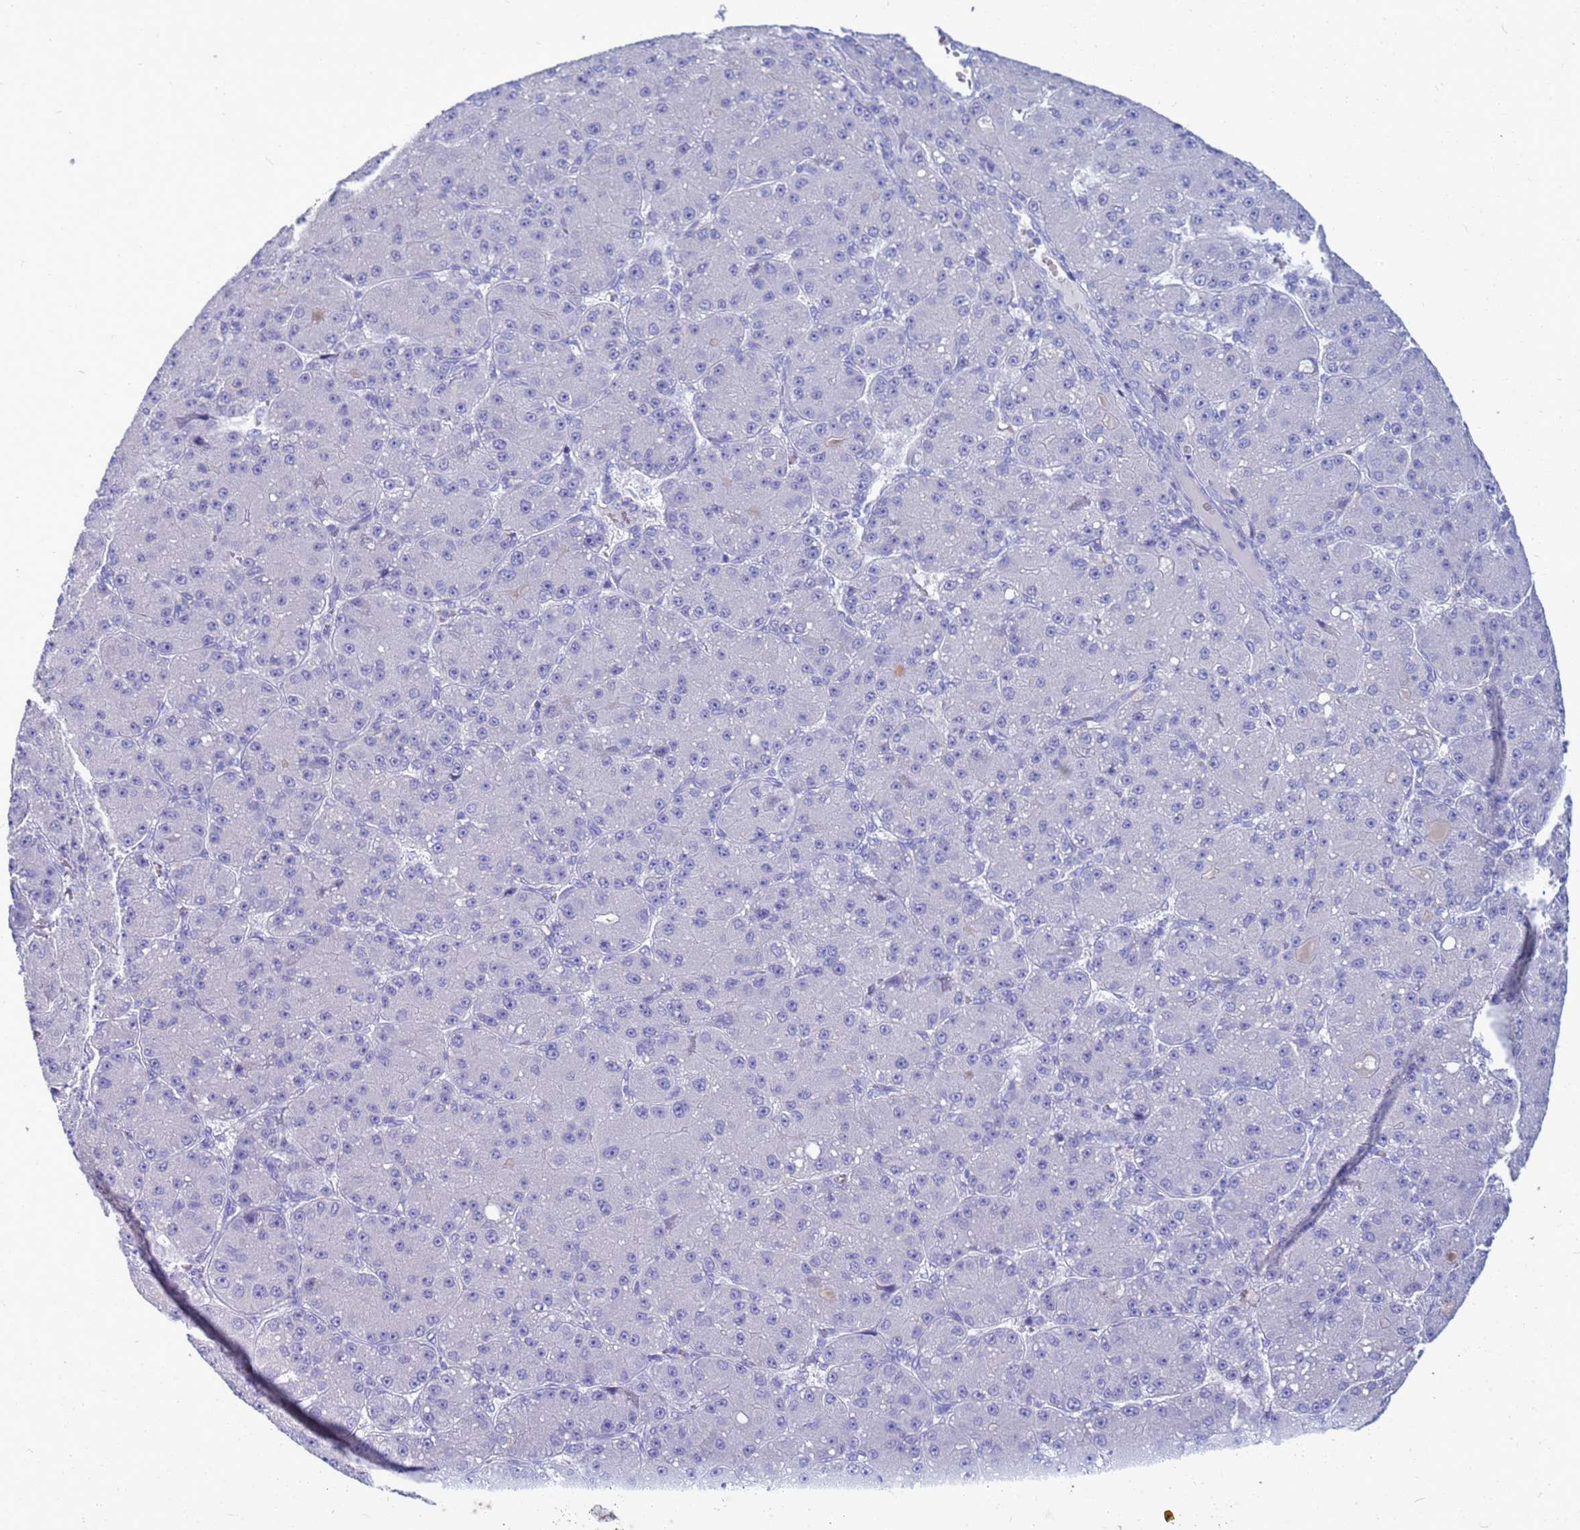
{"staining": {"intensity": "negative", "quantity": "none", "location": "none"}, "tissue": "liver cancer", "cell_type": "Tumor cells", "image_type": "cancer", "snomed": [{"axis": "morphology", "description": "Carcinoma, Hepatocellular, NOS"}, {"axis": "topography", "description": "Liver"}], "caption": "Liver cancer (hepatocellular carcinoma) was stained to show a protein in brown. There is no significant positivity in tumor cells.", "gene": "SYCN", "patient": {"sex": "male", "age": 67}}